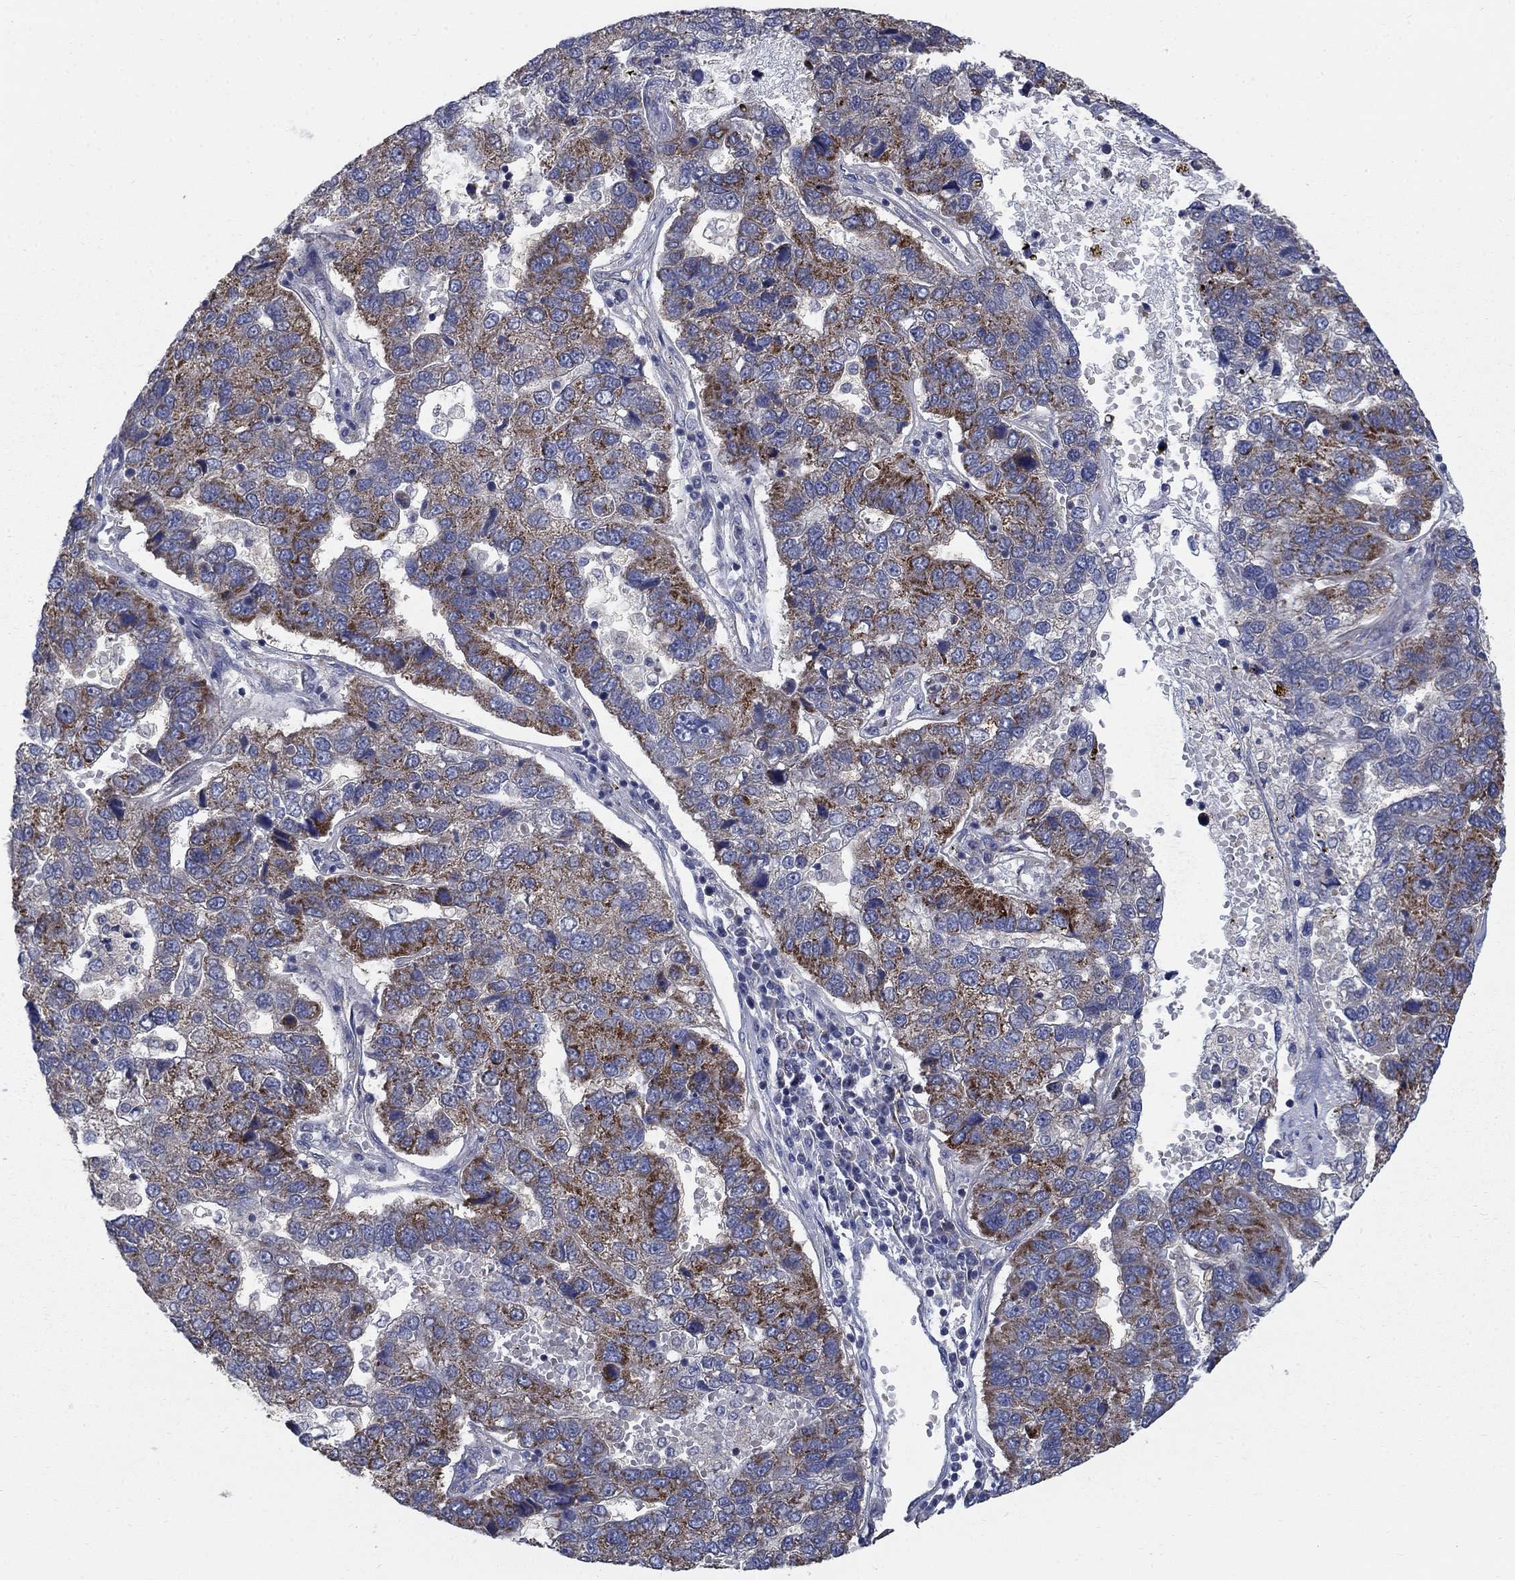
{"staining": {"intensity": "strong", "quantity": "25%-75%", "location": "cytoplasmic/membranous"}, "tissue": "pancreatic cancer", "cell_type": "Tumor cells", "image_type": "cancer", "snomed": [{"axis": "morphology", "description": "Adenocarcinoma, NOS"}, {"axis": "topography", "description": "Pancreas"}], "caption": "This is a photomicrograph of IHC staining of pancreatic cancer, which shows strong expression in the cytoplasmic/membranous of tumor cells.", "gene": "NME7", "patient": {"sex": "female", "age": 61}}